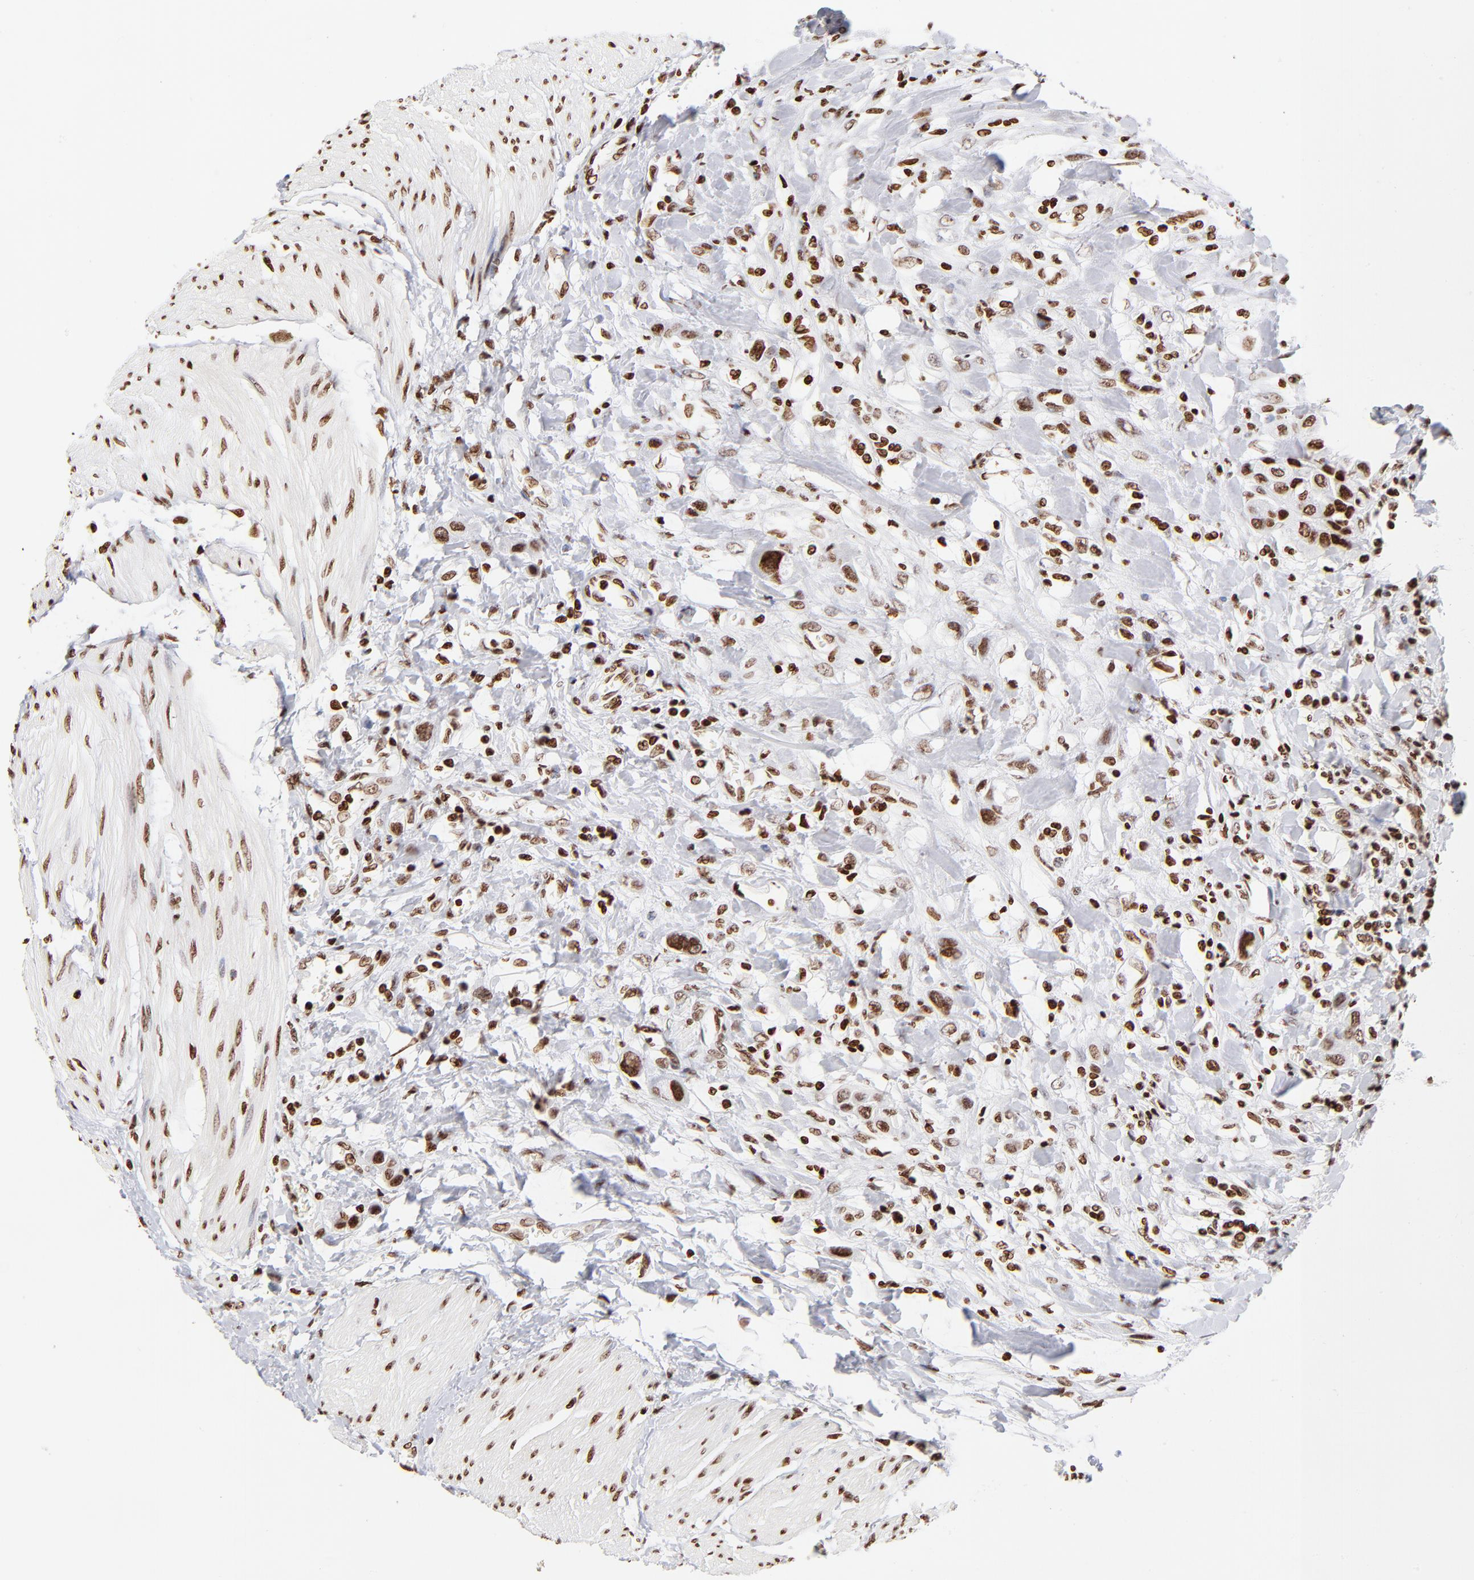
{"staining": {"intensity": "strong", "quantity": ">75%", "location": "nuclear"}, "tissue": "urothelial cancer", "cell_type": "Tumor cells", "image_type": "cancer", "snomed": [{"axis": "morphology", "description": "Urothelial carcinoma, High grade"}, {"axis": "topography", "description": "Urinary bladder"}], "caption": "Urothelial carcinoma (high-grade) stained with a brown dye reveals strong nuclear positive staining in approximately >75% of tumor cells.", "gene": "RTL4", "patient": {"sex": "male", "age": 50}}